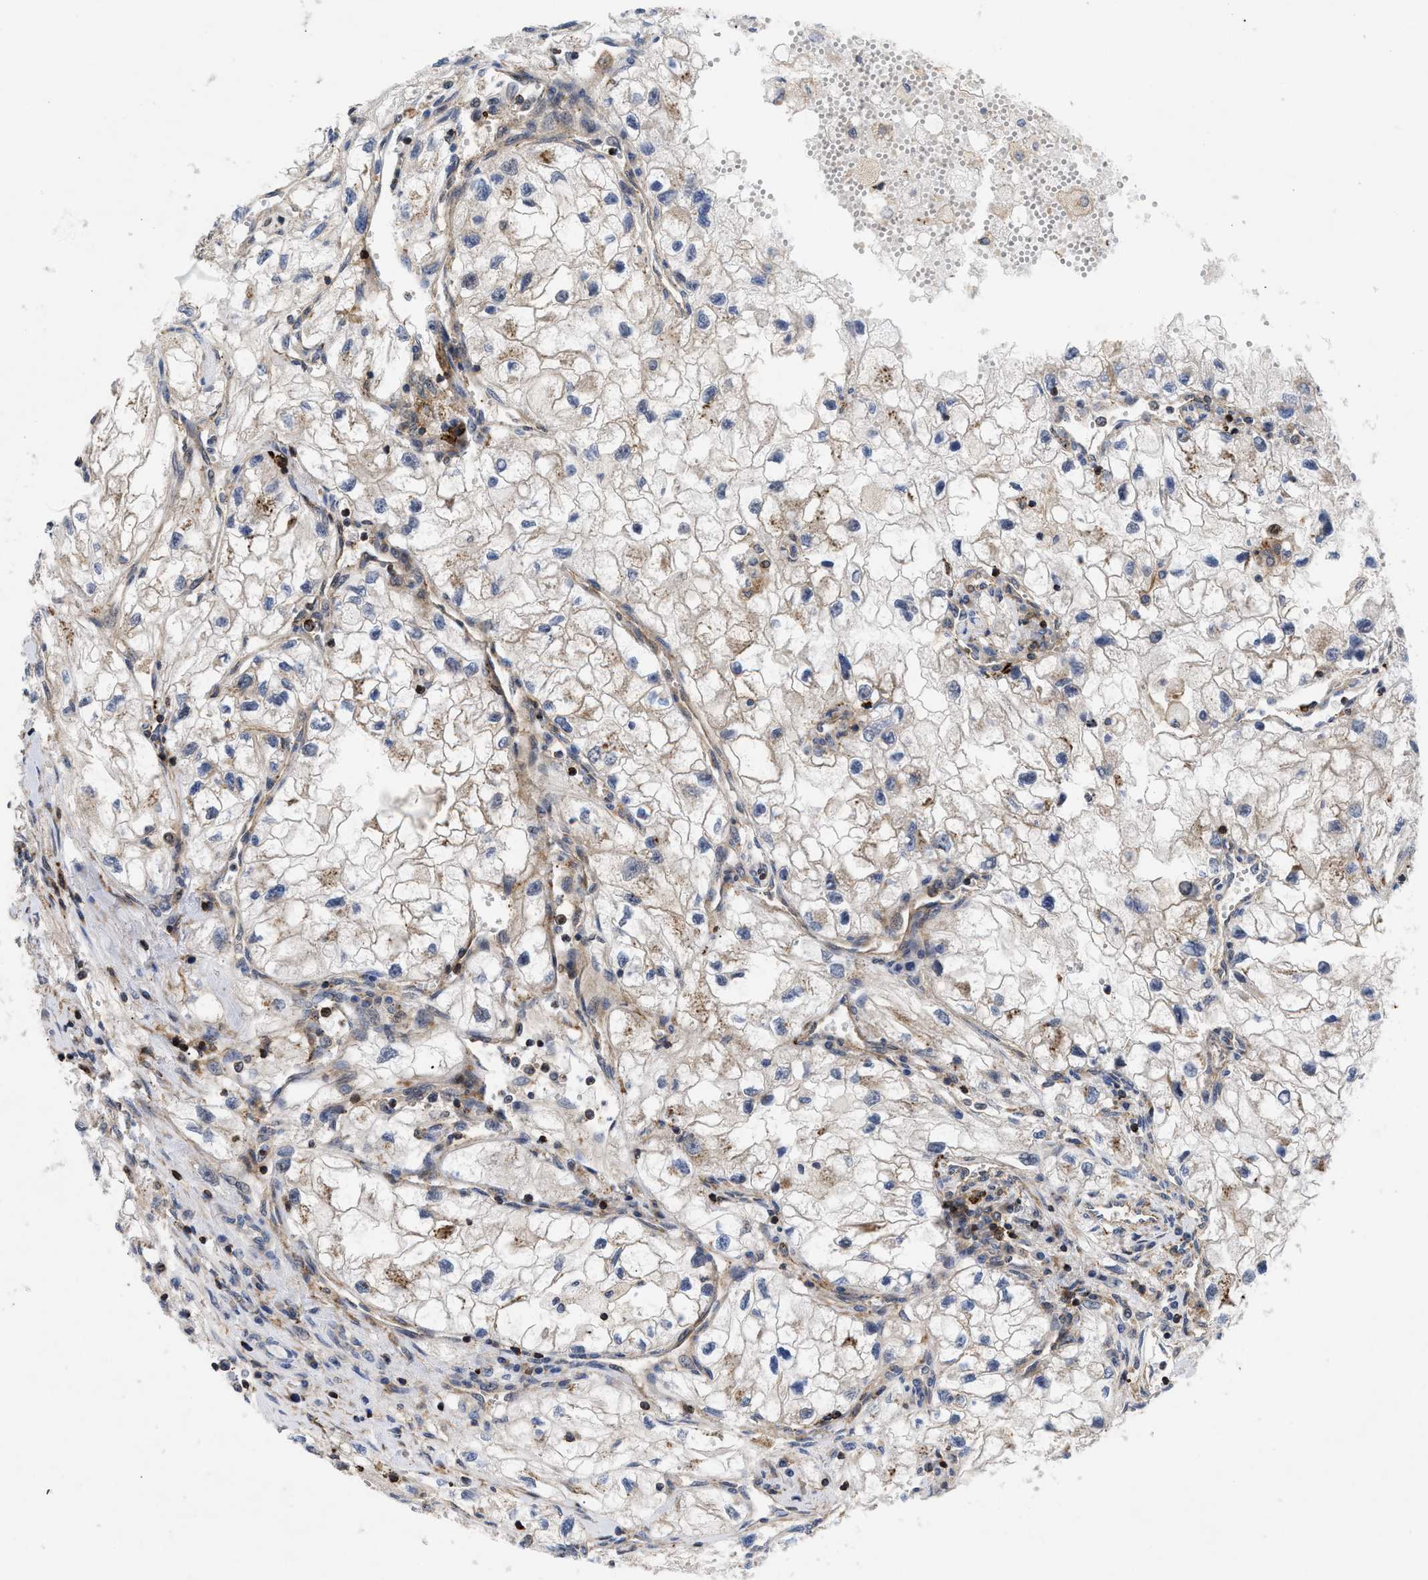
{"staining": {"intensity": "weak", "quantity": ">75%", "location": "cytoplasmic/membranous"}, "tissue": "renal cancer", "cell_type": "Tumor cells", "image_type": "cancer", "snomed": [{"axis": "morphology", "description": "Adenocarcinoma, NOS"}, {"axis": "topography", "description": "Kidney"}], "caption": "Renal cancer (adenocarcinoma) tissue displays weak cytoplasmic/membranous positivity in about >75% of tumor cells, visualized by immunohistochemistry.", "gene": "SPAST", "patient": {"sex": "female", "age": 70}}